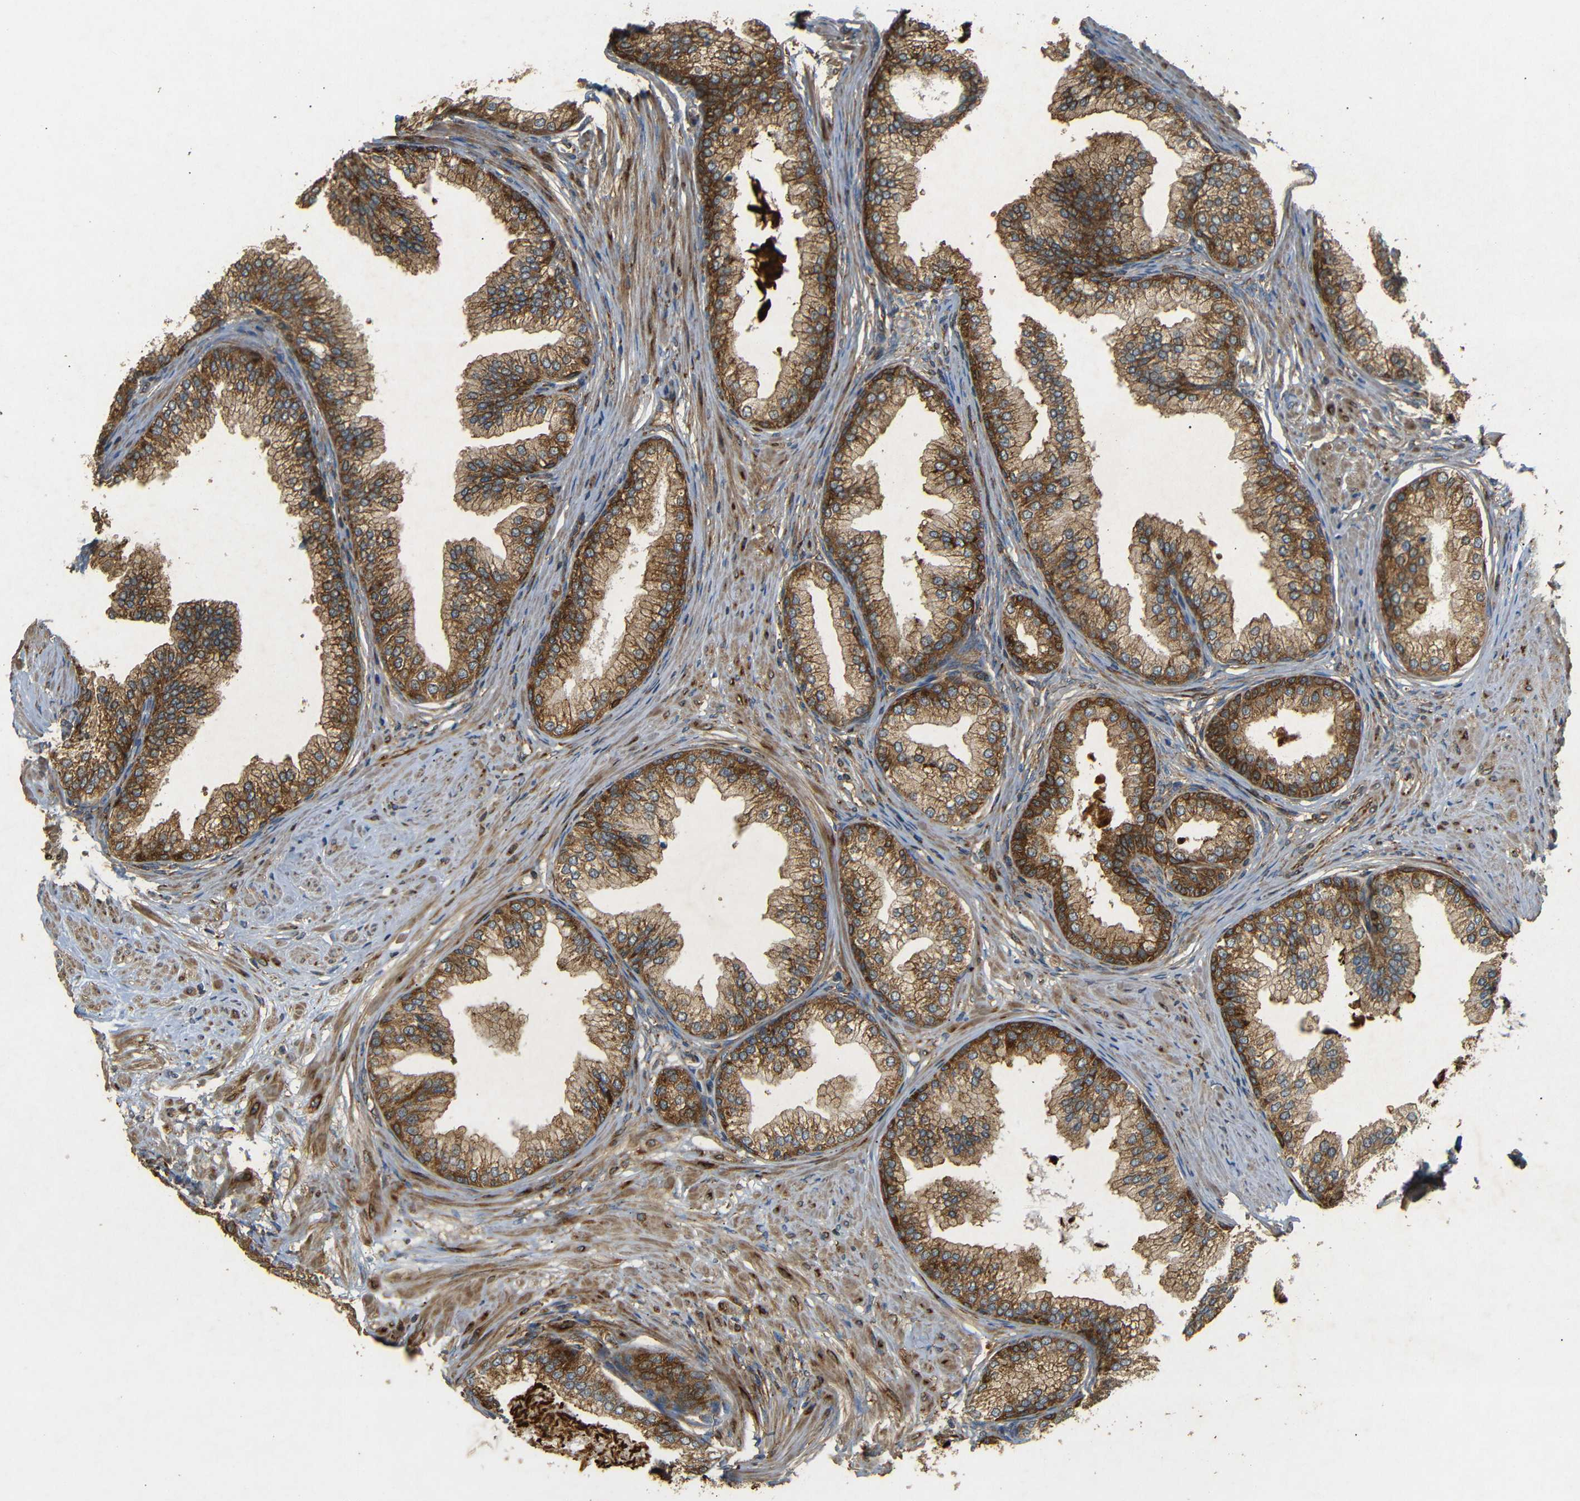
{"staining": {"intensity": "strong", "quantity": ">75%", "location": "cytoplasmic/membranous"}, "tissue": "prostate", "cell_type": "Glandular cells", "image_type": "normal", "snomed": [{"axis": "morphology", "description": "Normal tissue, NOS"}, {"axis": "morphology", "description": "Urothelial carcinoma, Low grade"}, {"axis": "topography", "description": "Urinary bladder"}, {"axis": "topography", "description": "Prostate"}], "caption": "Strong cytoplasmic/membranous expression for a protein is appreciated in approximately >75% of glandular cells of benign prostate using immunohistochemistry (IHC).", "gene": "BTF3", "patient": {"sex": "male", "age": 60}}